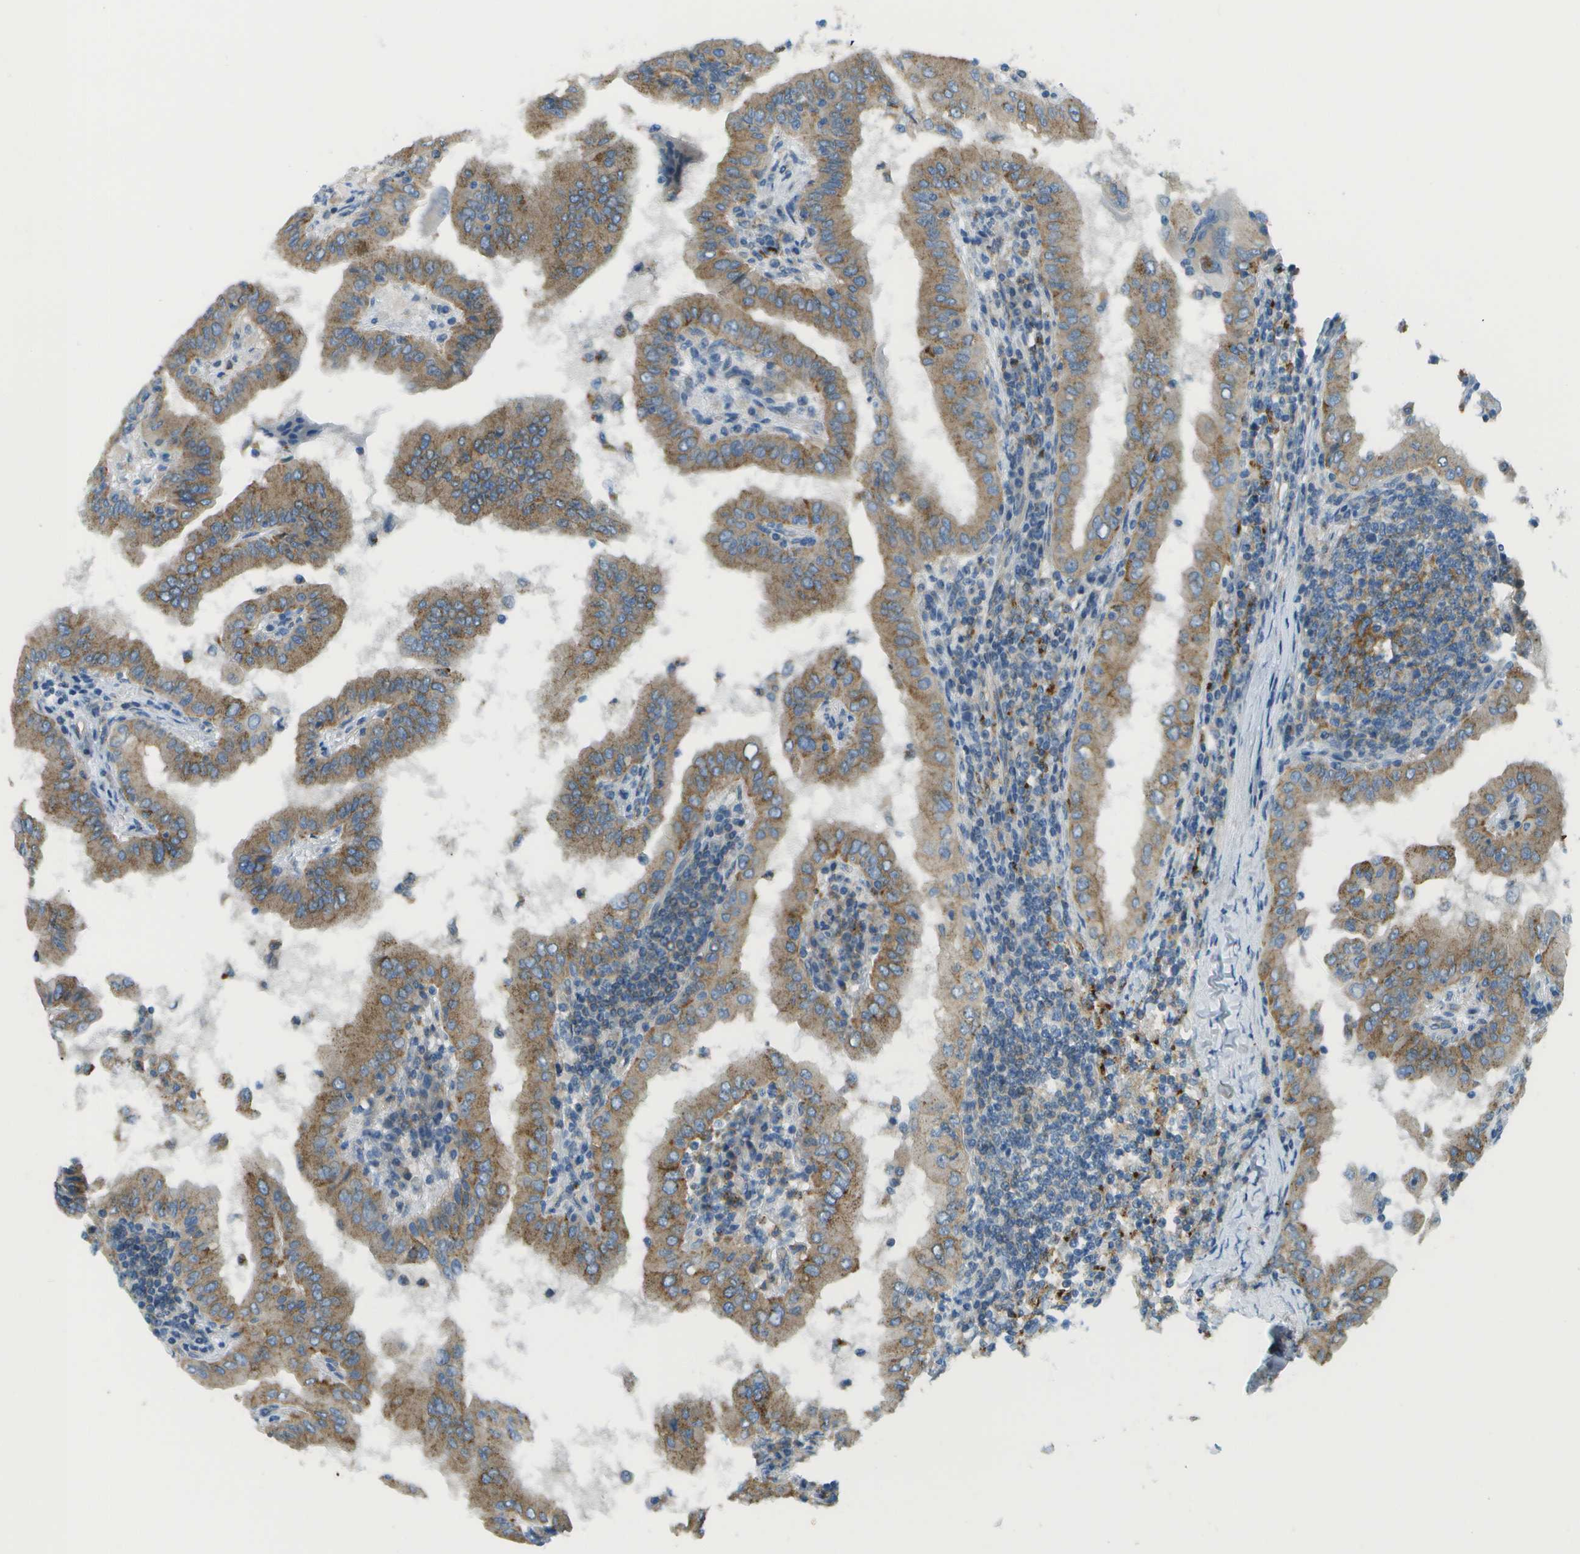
{"staining": {"intensity": "moderate", "quantity": ">75%", "location": "cytoplasmic/membranous"}, "tissue": "thyroid cancer", "cell_type": "Tumor cells", "image_type": "cancer", "snomed": [{"axis": "morphology", "description": "Papillary adenocarcinoma, NOS"}, {"axis": "topography", "description": "Thyroid gland"}], "caption": "Human thyroid cancer (papillary adenocarcinoma) stained with a brown dye reveals moderate cytoplasmic/membranous positive expression in approximately >75% of tumor cells.", "gene": "MYH11", "patient": {"sex": "male", "age": 33}}